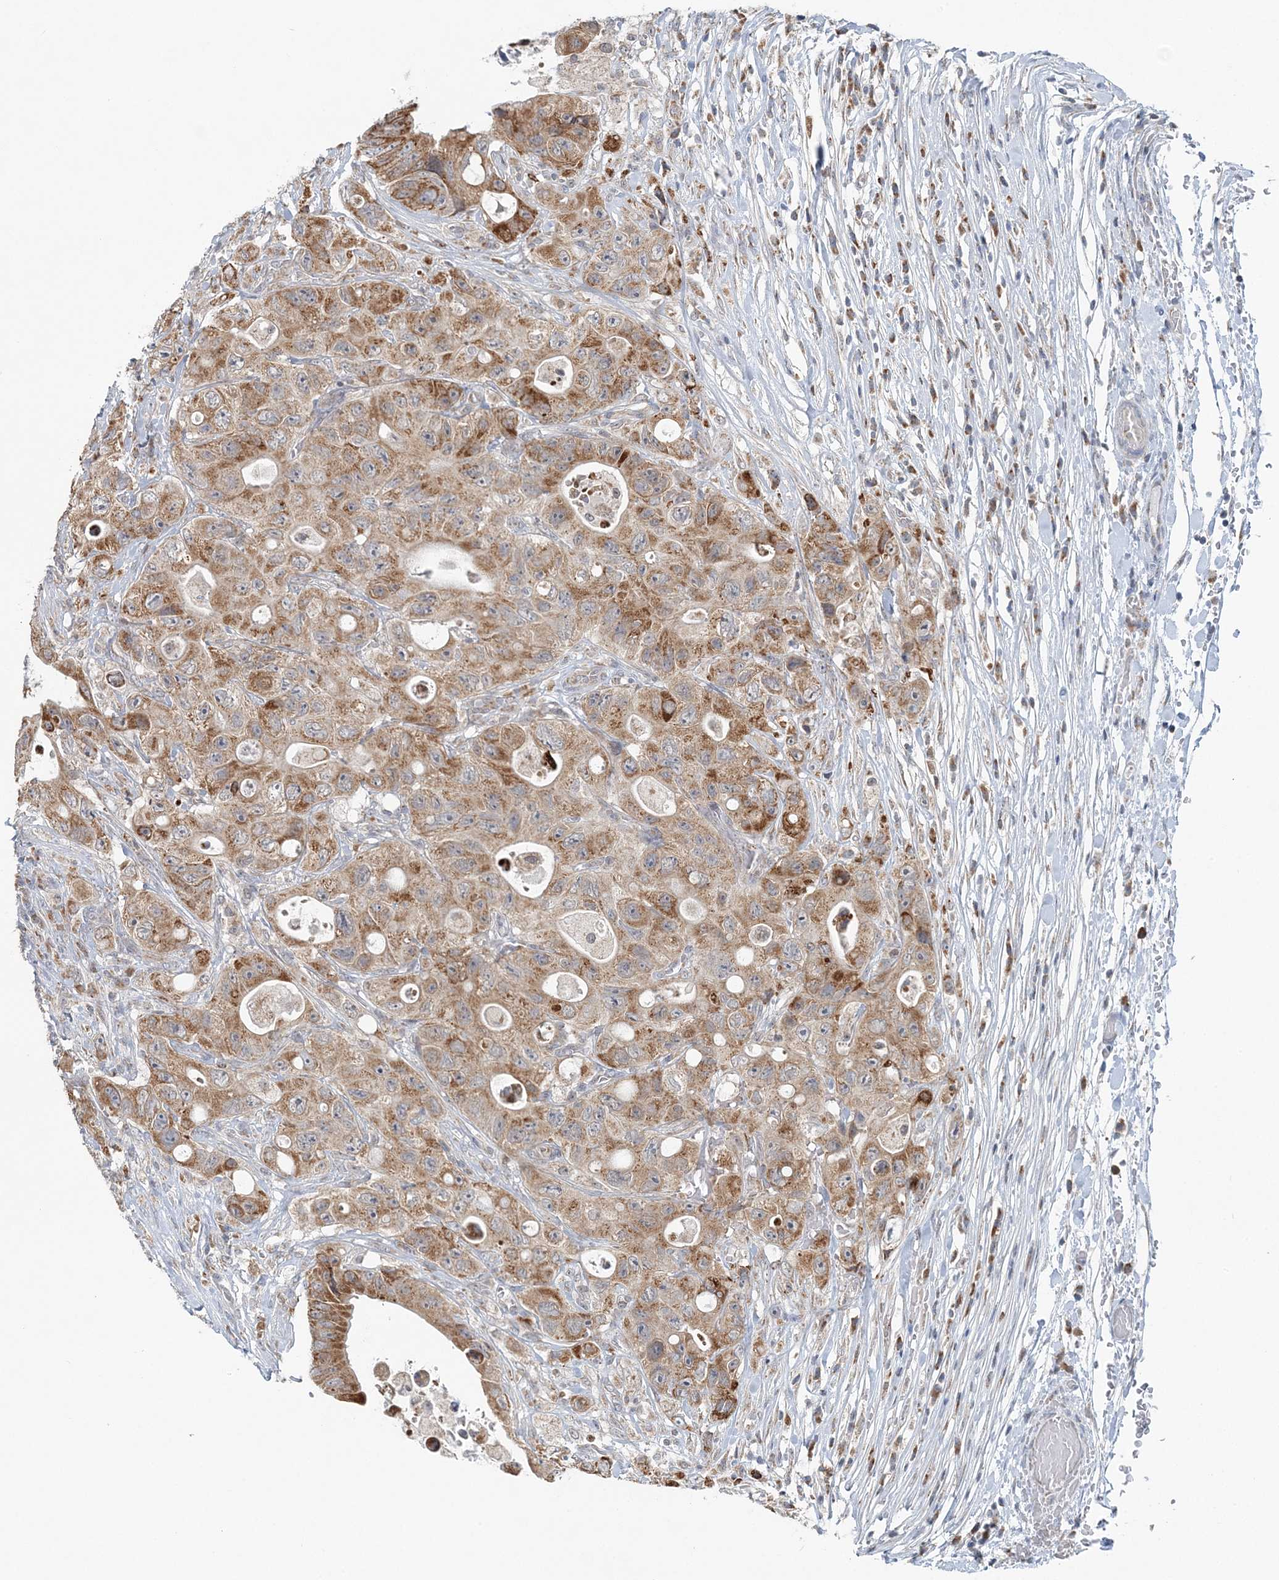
{"staining": {"intensity": "moderate", "quantity": ">75%", "location": "cytoplasmic/membranous"}, "tissue": "colorectal cancer", "cell_type": "Tumor cells", "image_type": "cancer", "snomed": [{"axis": "morphology", "description": "Adenocarcinoma, NOS"}, {"axis": "topography", "description": "Colon"}], "caption": "Colorectal cancer tissue exhibits moderate cytoplasmic/membranous positivity in about >75% of tumor cells", "gene": "RNF150", "patient": {"sex": "female", "age": 46}}